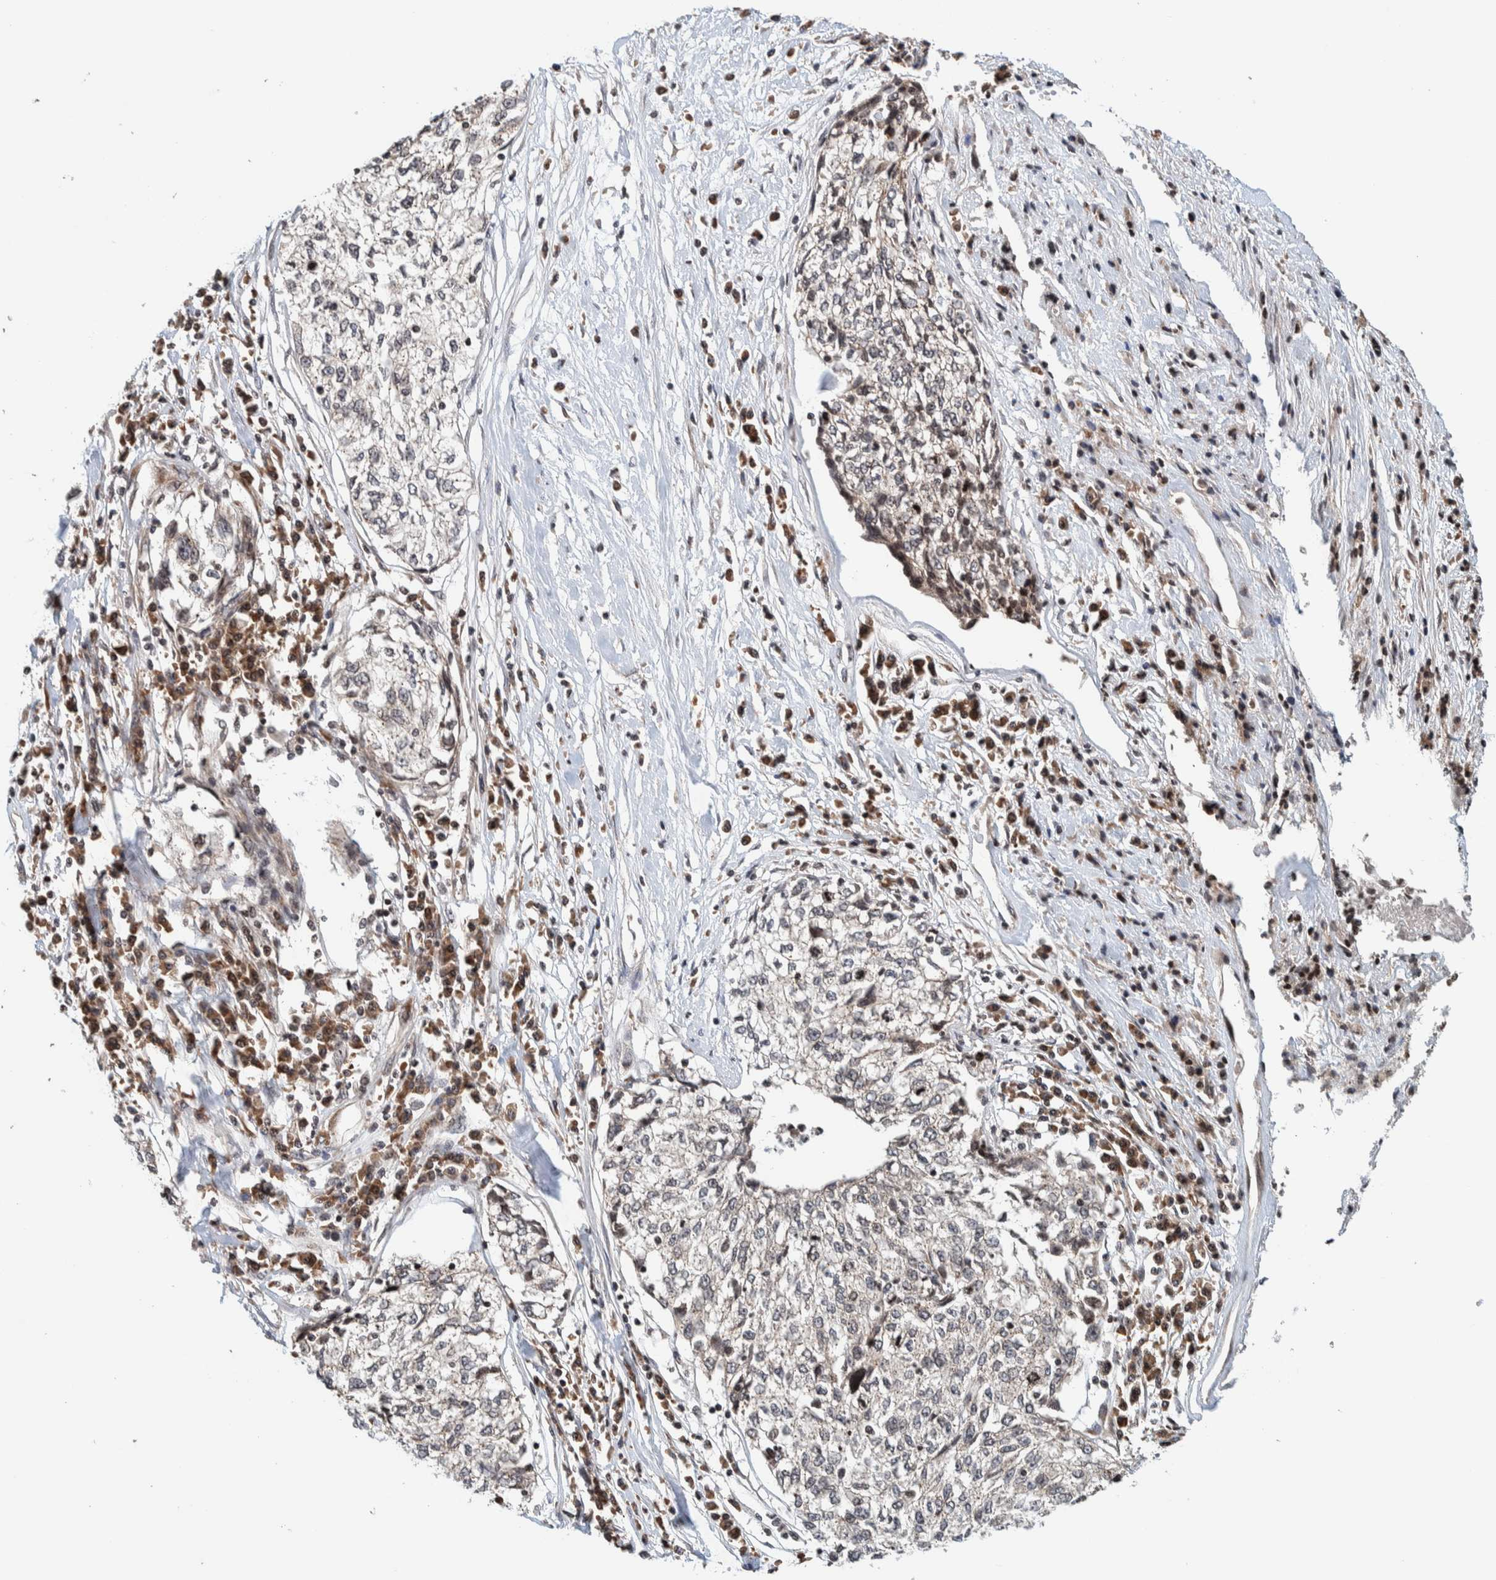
{"staining": {"intensity": "negative", "quantity": "none", "location": "none"}, "tissue": "cervical cancer", "cell_type": "Tumor cells", "image_type": "cancer", "snomed": [{"axis": "morphology", "description": "Squamous cell carcinoma, NOS"}, {"axis": "topography", "description": "Cervix"}], "caption": "Immunohistochemical staining of cervical squamous cell carcinoma shows no significant expression in tumor cells.", "gene": "CCDC182", "patient": {"sex": "female", "age": 57}}